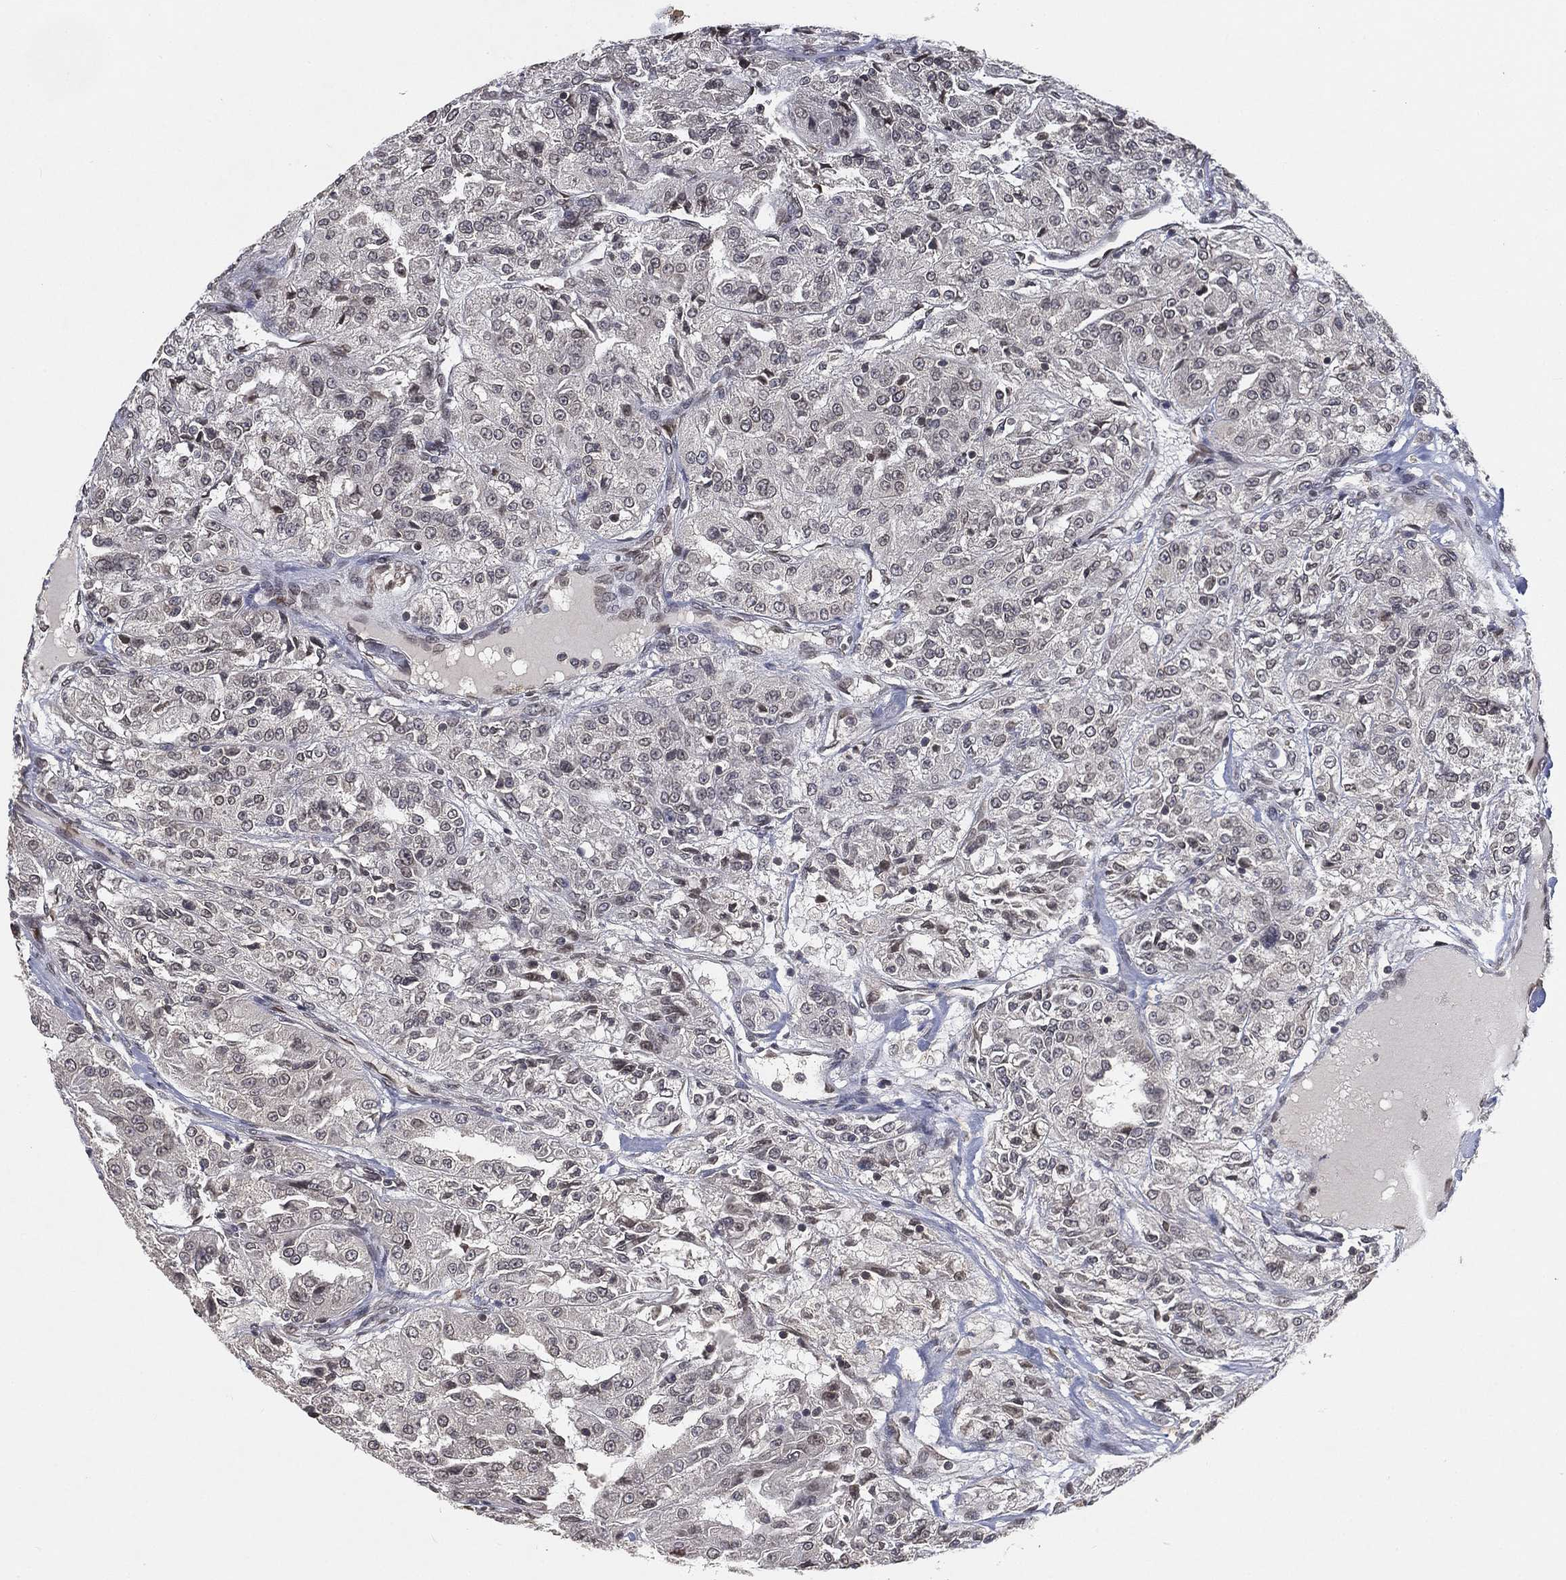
{"staining": {"intensity": "negative", "quantity": "none", "location": "none"}, "tissue": "renal cancer", "cell_type": "Tumor cells", "image_type": "cancer", "snomed": [{"axis": "morphology", "description": "Adenocarcinoma, NOS"}, {"axis": "topography", "description": "Kidney"}], "caption": "Immunohistochemistry of human renal cancer reveals no positivity in tumor cells. (Brightfield microscopy of DAB IHC at high magnification).", "gene": "UBA5", "patient": {"sex": "female", "age": 63}}